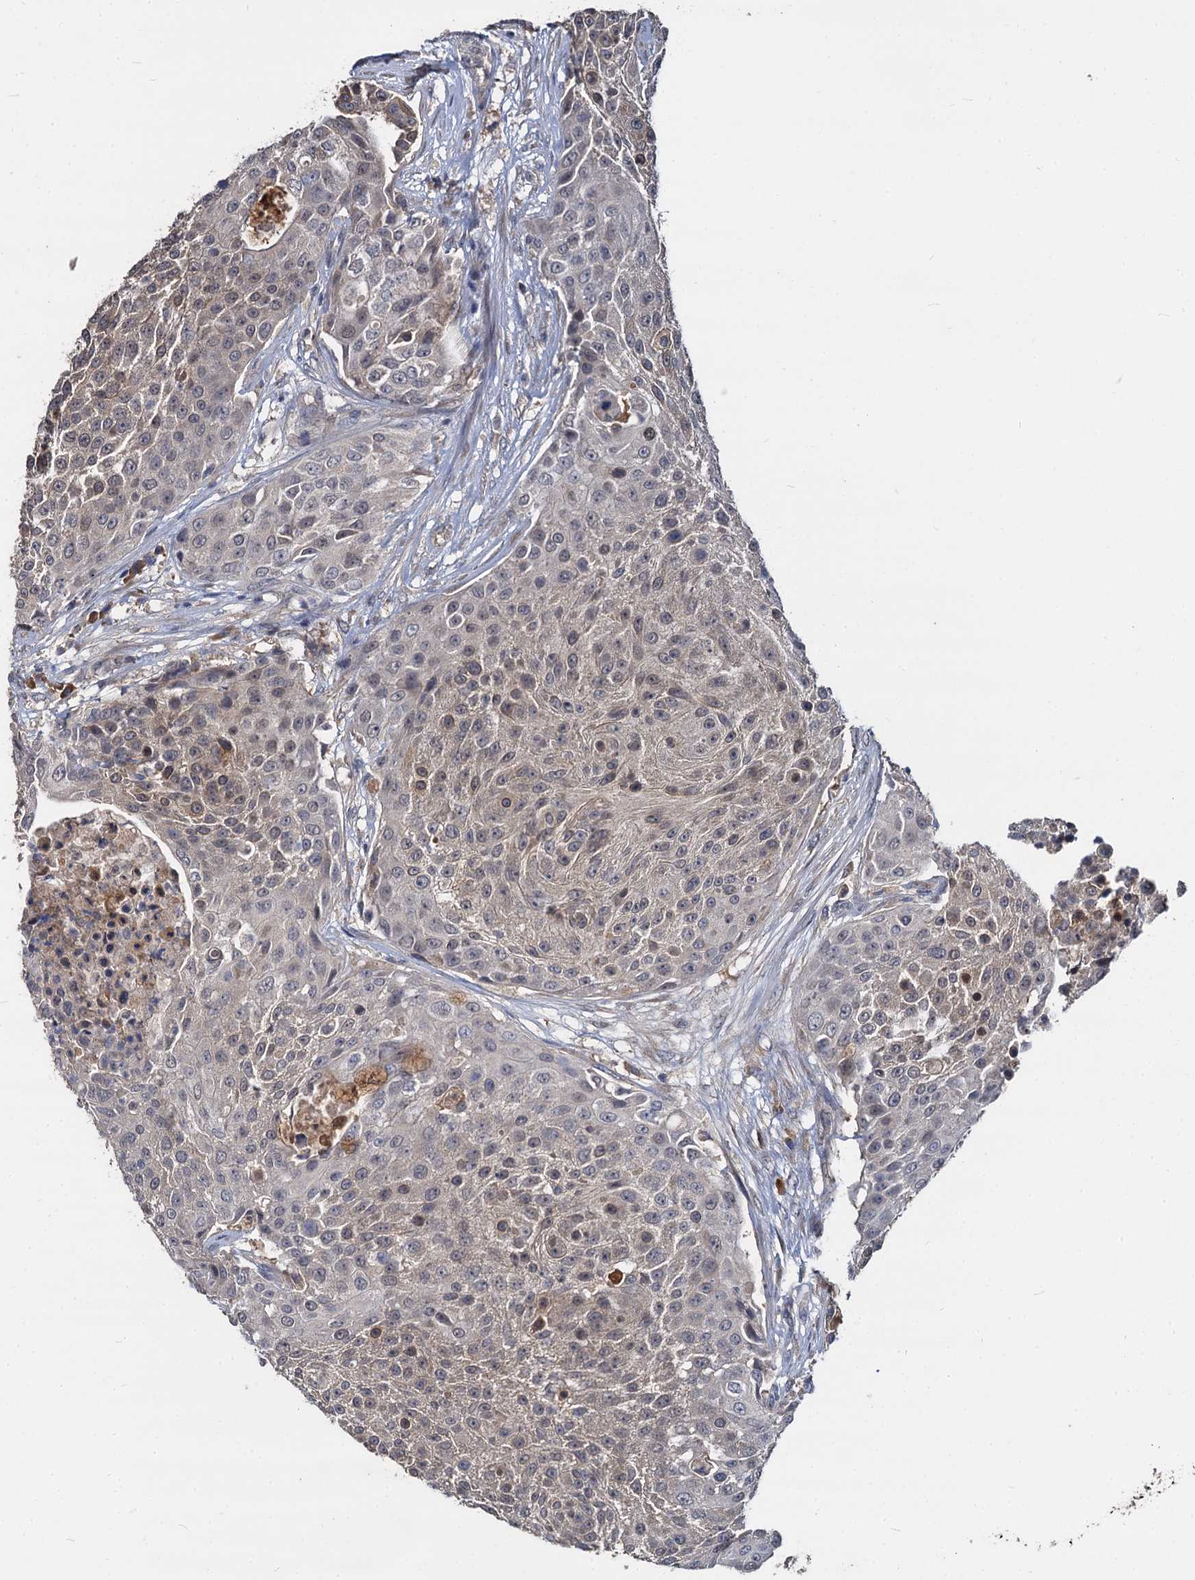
{"staining": {"intensity": "negative", "quantity": "none", "location": "none"}, "tissue": "urothelial cancer", "cell_type": "Tumor cells", "image_type": "cancer", "snomed": [{"axis": "morphology", "description": "Urothelial carcinoma, High grade"}, {"axis": "topography", "description": "Urinary bladder"}], "caption": "High magnification brightfield microscopy of high-grade urothelial carcinoma stained with DAB (brown) and counterstained with hematoxylin (blue): tumor cells show no significant positivity.", "gene": "CCDC184", "patient": {"sex": "female", "age": 63}}